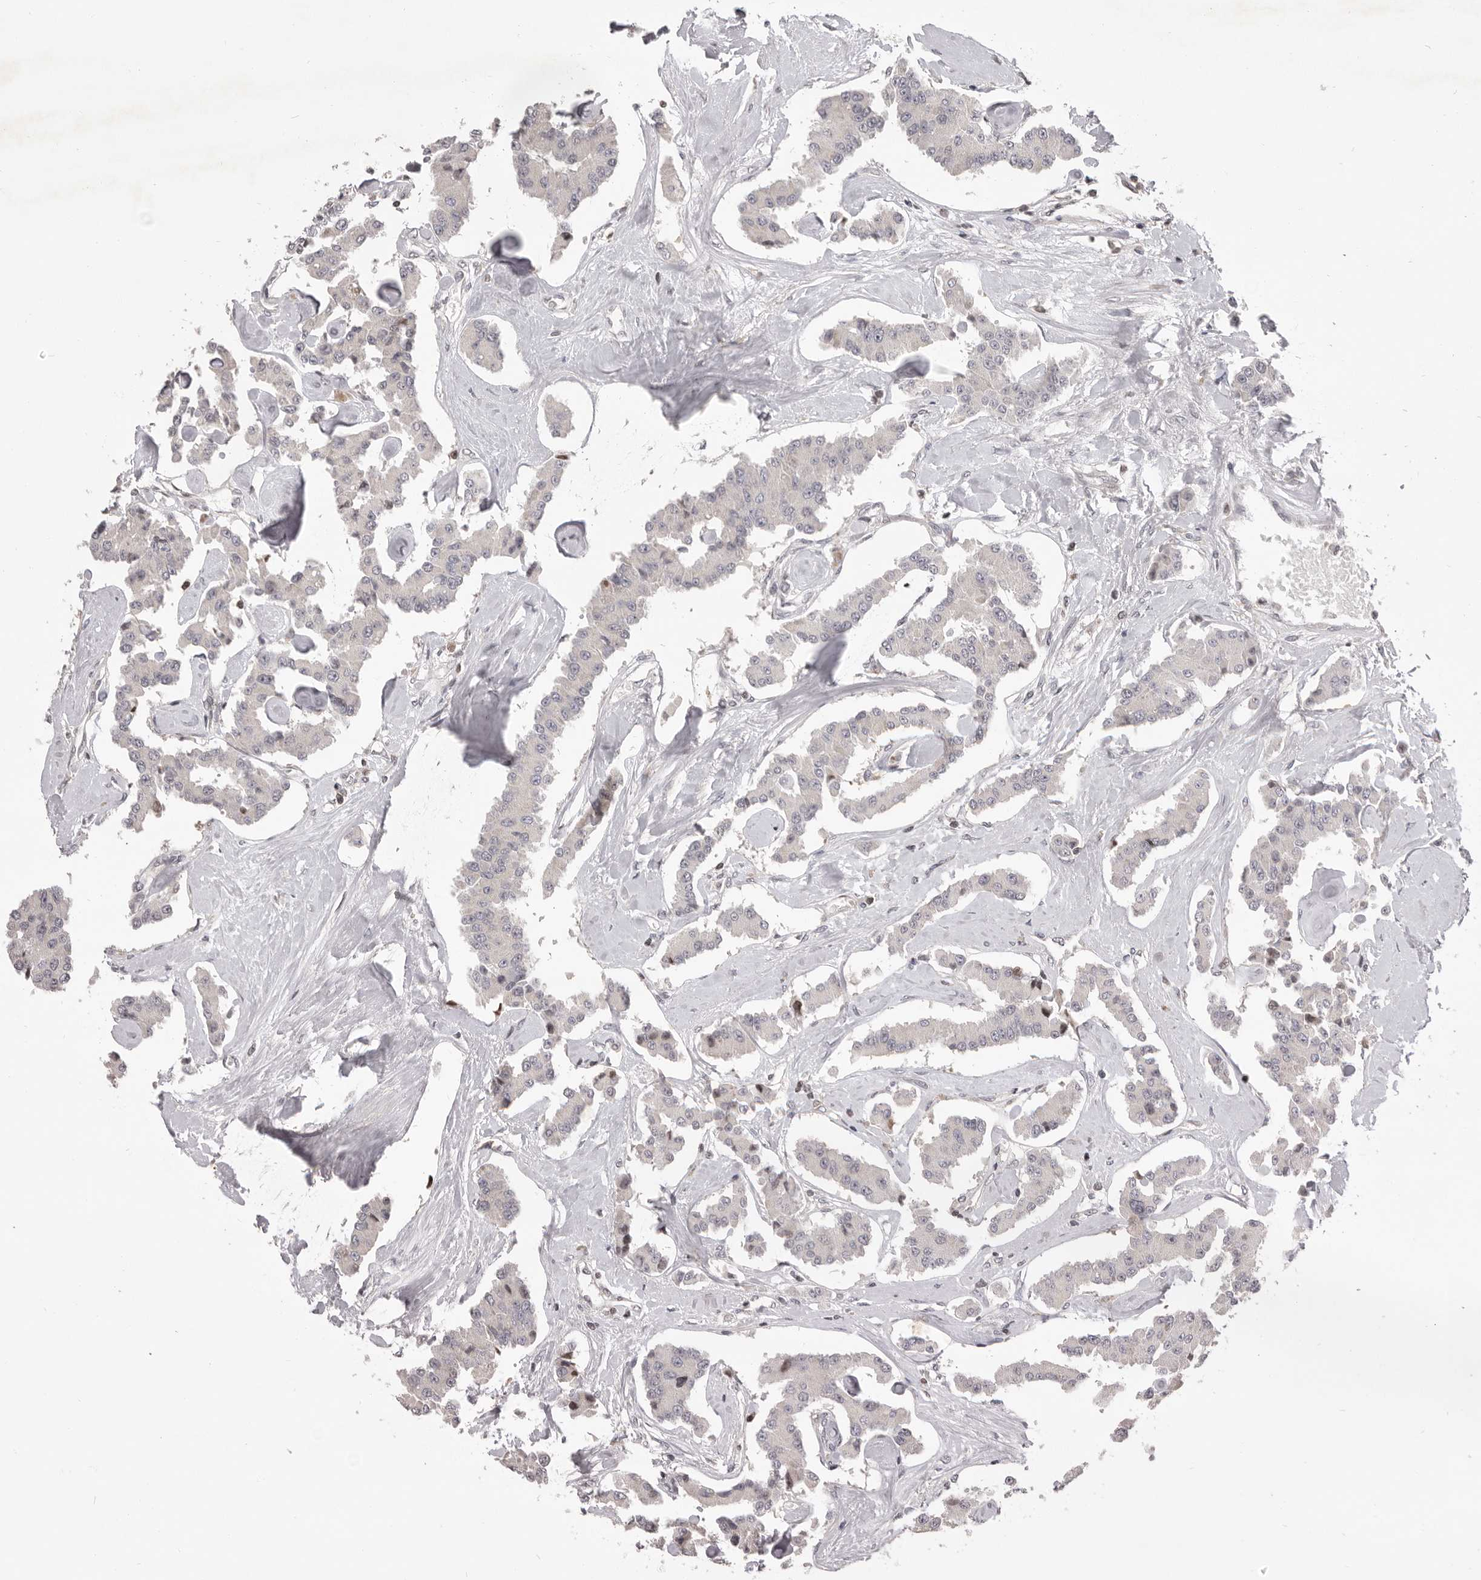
{"staining": {"intensity": "negative", "quantity": "none", "location": "none"}, "tissue": "carcinoid", "cell_type": "Tumor cells", "image_type": "cancer", "snomed": [{"axis": "morphology", "description": "Carcinoid, malignant, NOS"}, {"axis": "topography", "description": "Pancreas"}], "caption": "Carcinoid stained for a protein using IHC exhibits no staining tumor cells.", "gene": "AZIN1", "patient": {"sex": "male", "age": 41}}